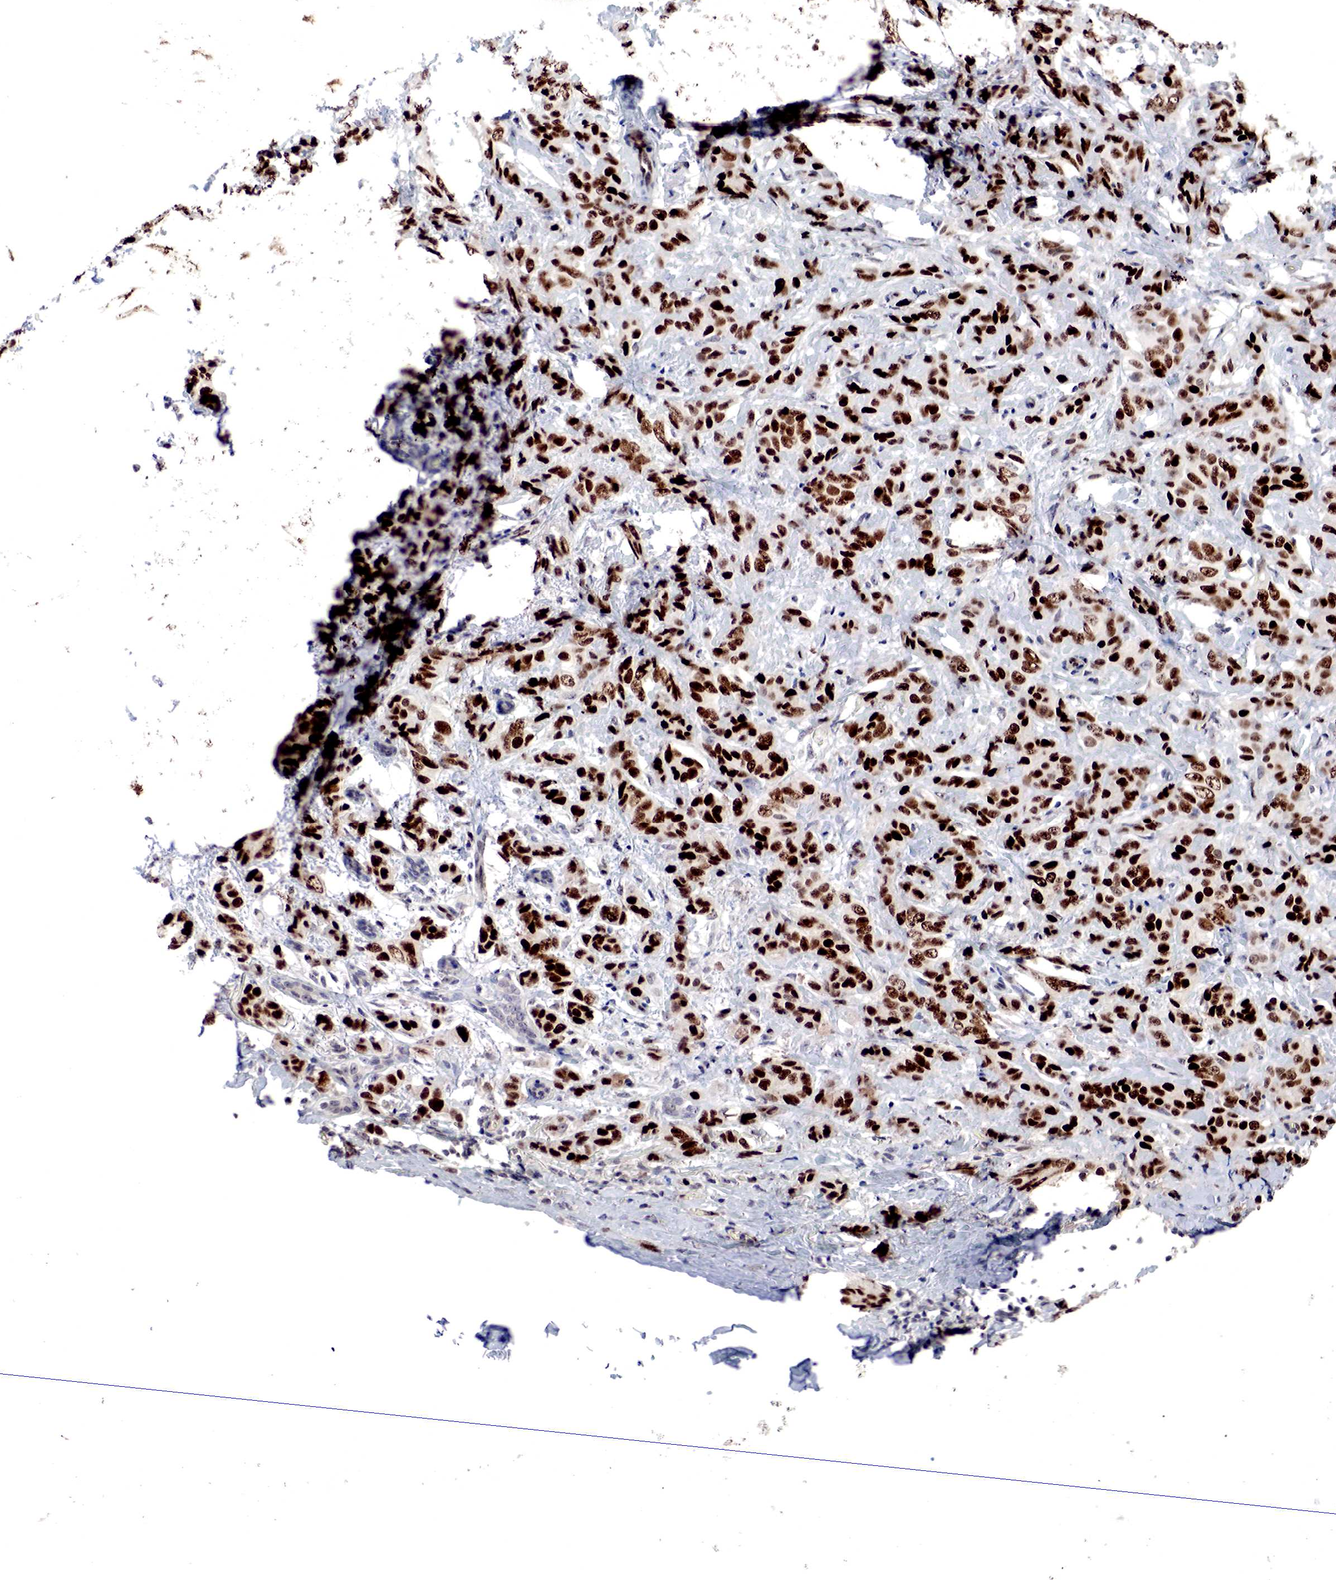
{"staining": {"intensity": "strong", "quantity": ">75%", "location": "nuclear"}, "tissue": "breast cancer", "cell_type": "Tumor cells", "image_type": "cancer", "snomed": [{"axis": "morphology", "description": "Duct carcinoma"}, {"axis": "topography", "description": "Breast"}], "caption": "Human breast cancer (infiltrating ductal carcinoma) stained with a brown dye exhibits strong nuclear positive staining in about >75% of tumor cells.", "gene": "DACH2", "patient": {"sex": "female", "age": 53}}